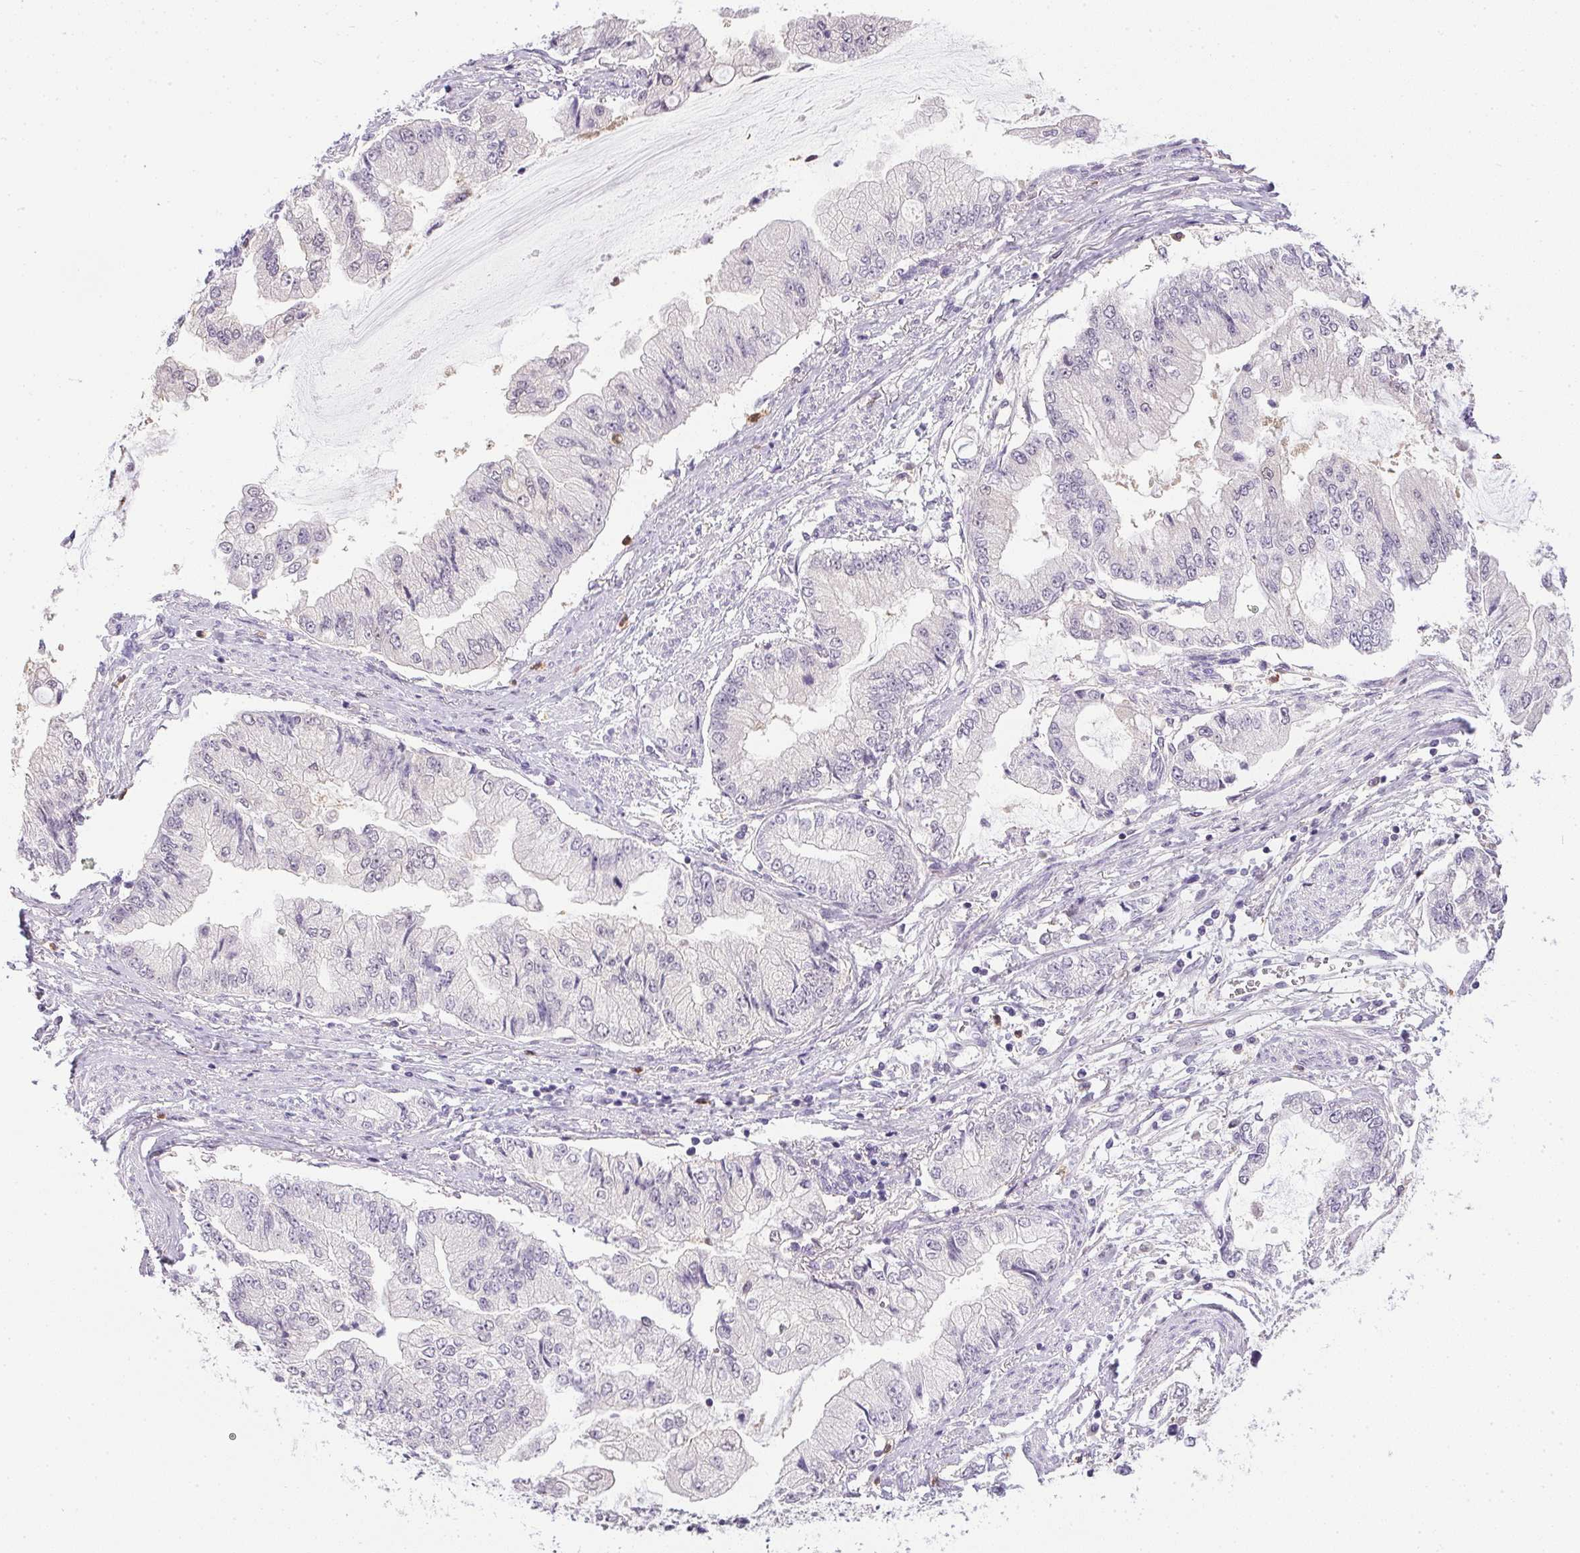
{"staining": {"intensity": "negative", "quantity": "none", "location": "none"}, "tissue": "stomach cancer", "cell_type": "Tumor cells", "image_type": "cancer", "snomed": [{"axis": "morphology", "description": "Adenocarcinoma, NOS"}, {"axis": "topography", "description": "Stomach, upper"}], "caption": "Immunohistochemical staining of human stomach cancer reveals no significant positivity in tumor cells. (Stains: DAB (3,3'-diaminobenzidine) immunohistochemistry with hematoxylin counter stain, Microscopy: brightfield microscopy at high magnification).", "gene": "DNAJC5G", "patient": {"sex": "female", "age": 74}}